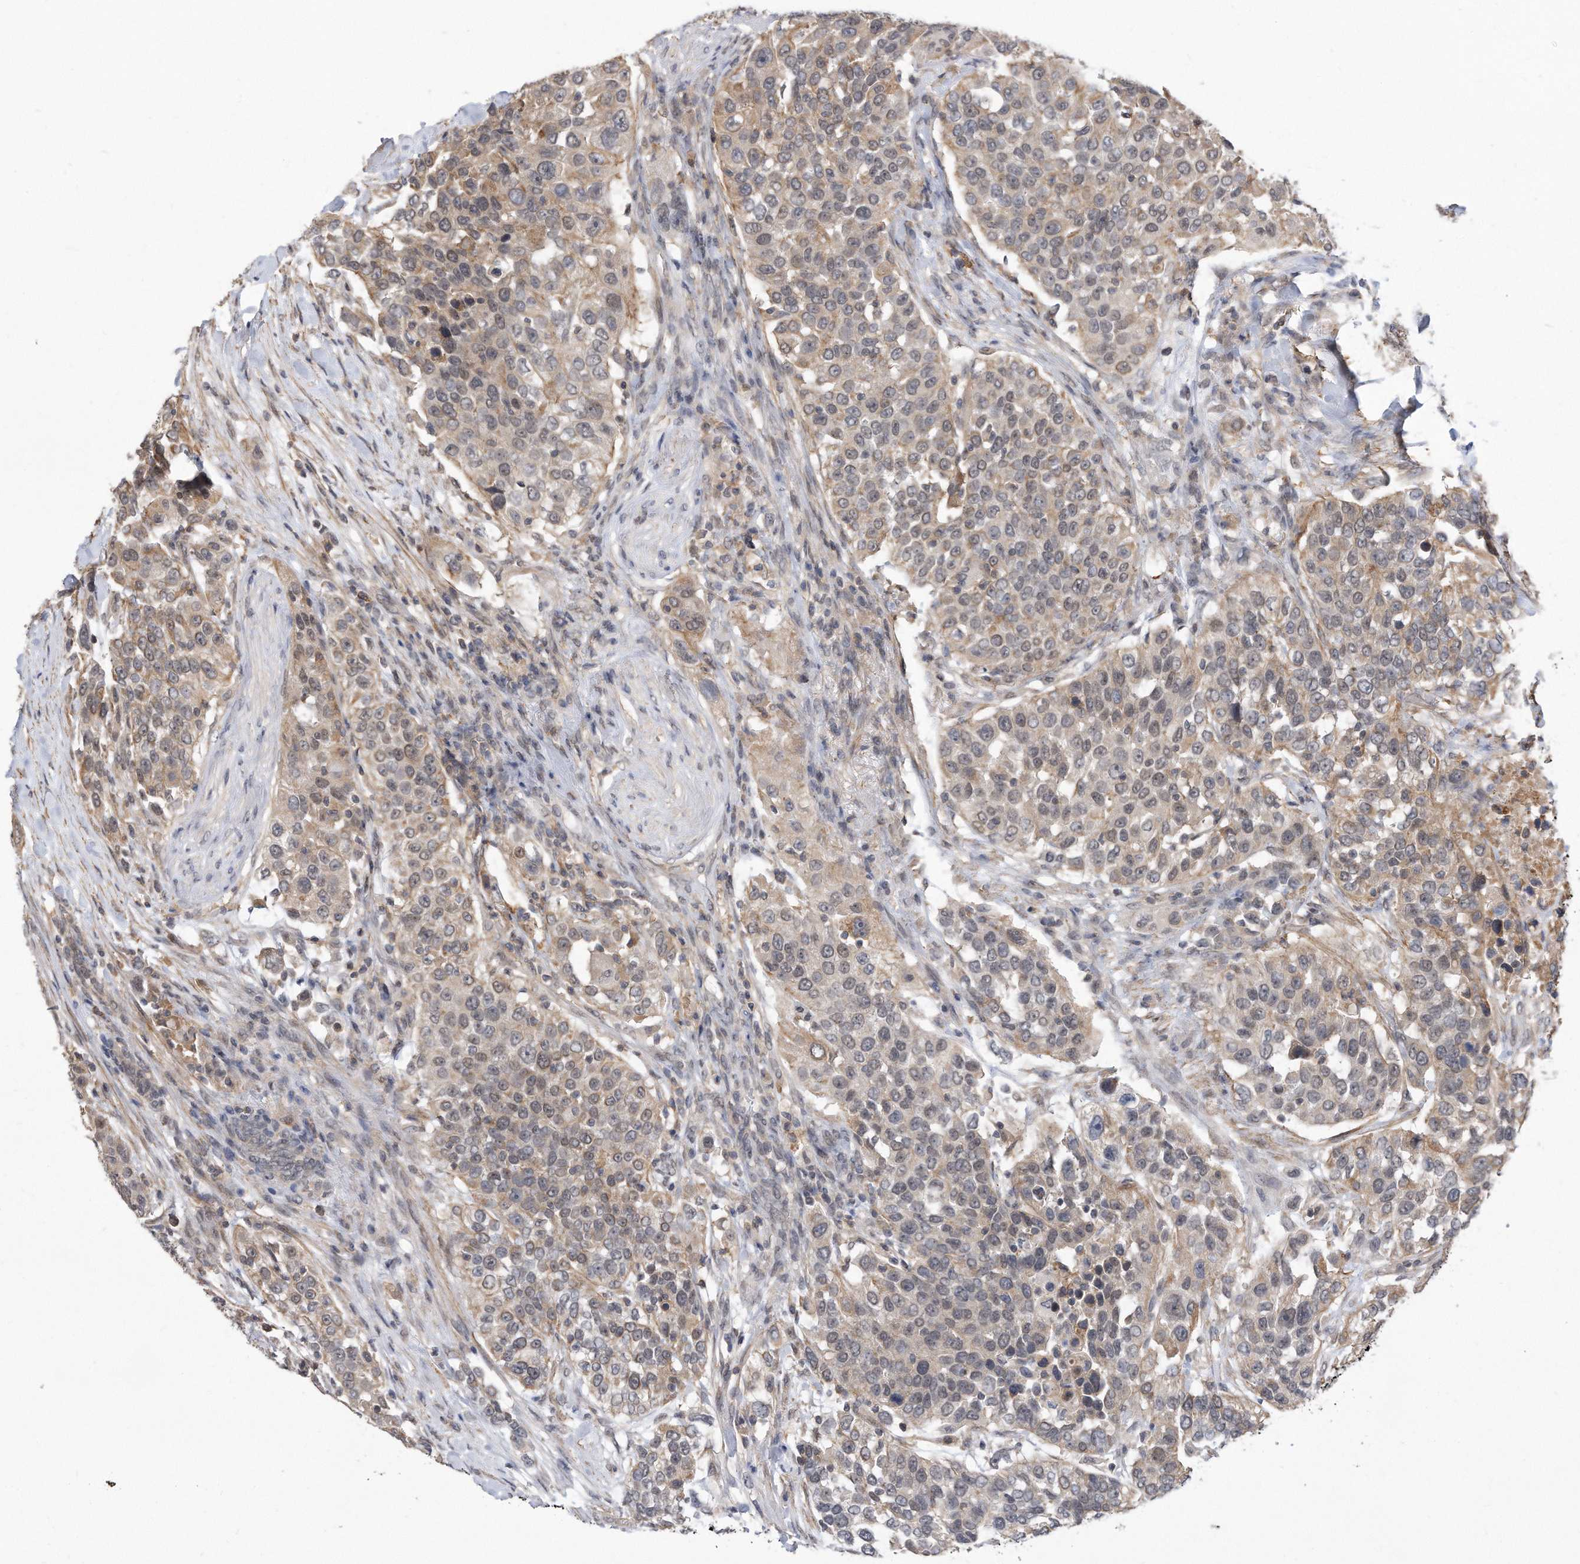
{"staining": {"intensity": "weak", "quantity": "25%-75%", "location": "cytoplasmic/membranous"}, "tissue": "urothelial cancer", "cell_type": "Tumor cells", "image_type": "cancer", "snomed": [{"axis": "morphology", "description": "Urothelial carcinoma, High grade"}, {"axis": "topography", "description": "Urinary bladder"}], "caption": "Urothelial cancer stained with a protein marker displays weak staining in tumor cells.", "gene": "TCP1", "patient": {"sex": "female", "age": 80}}